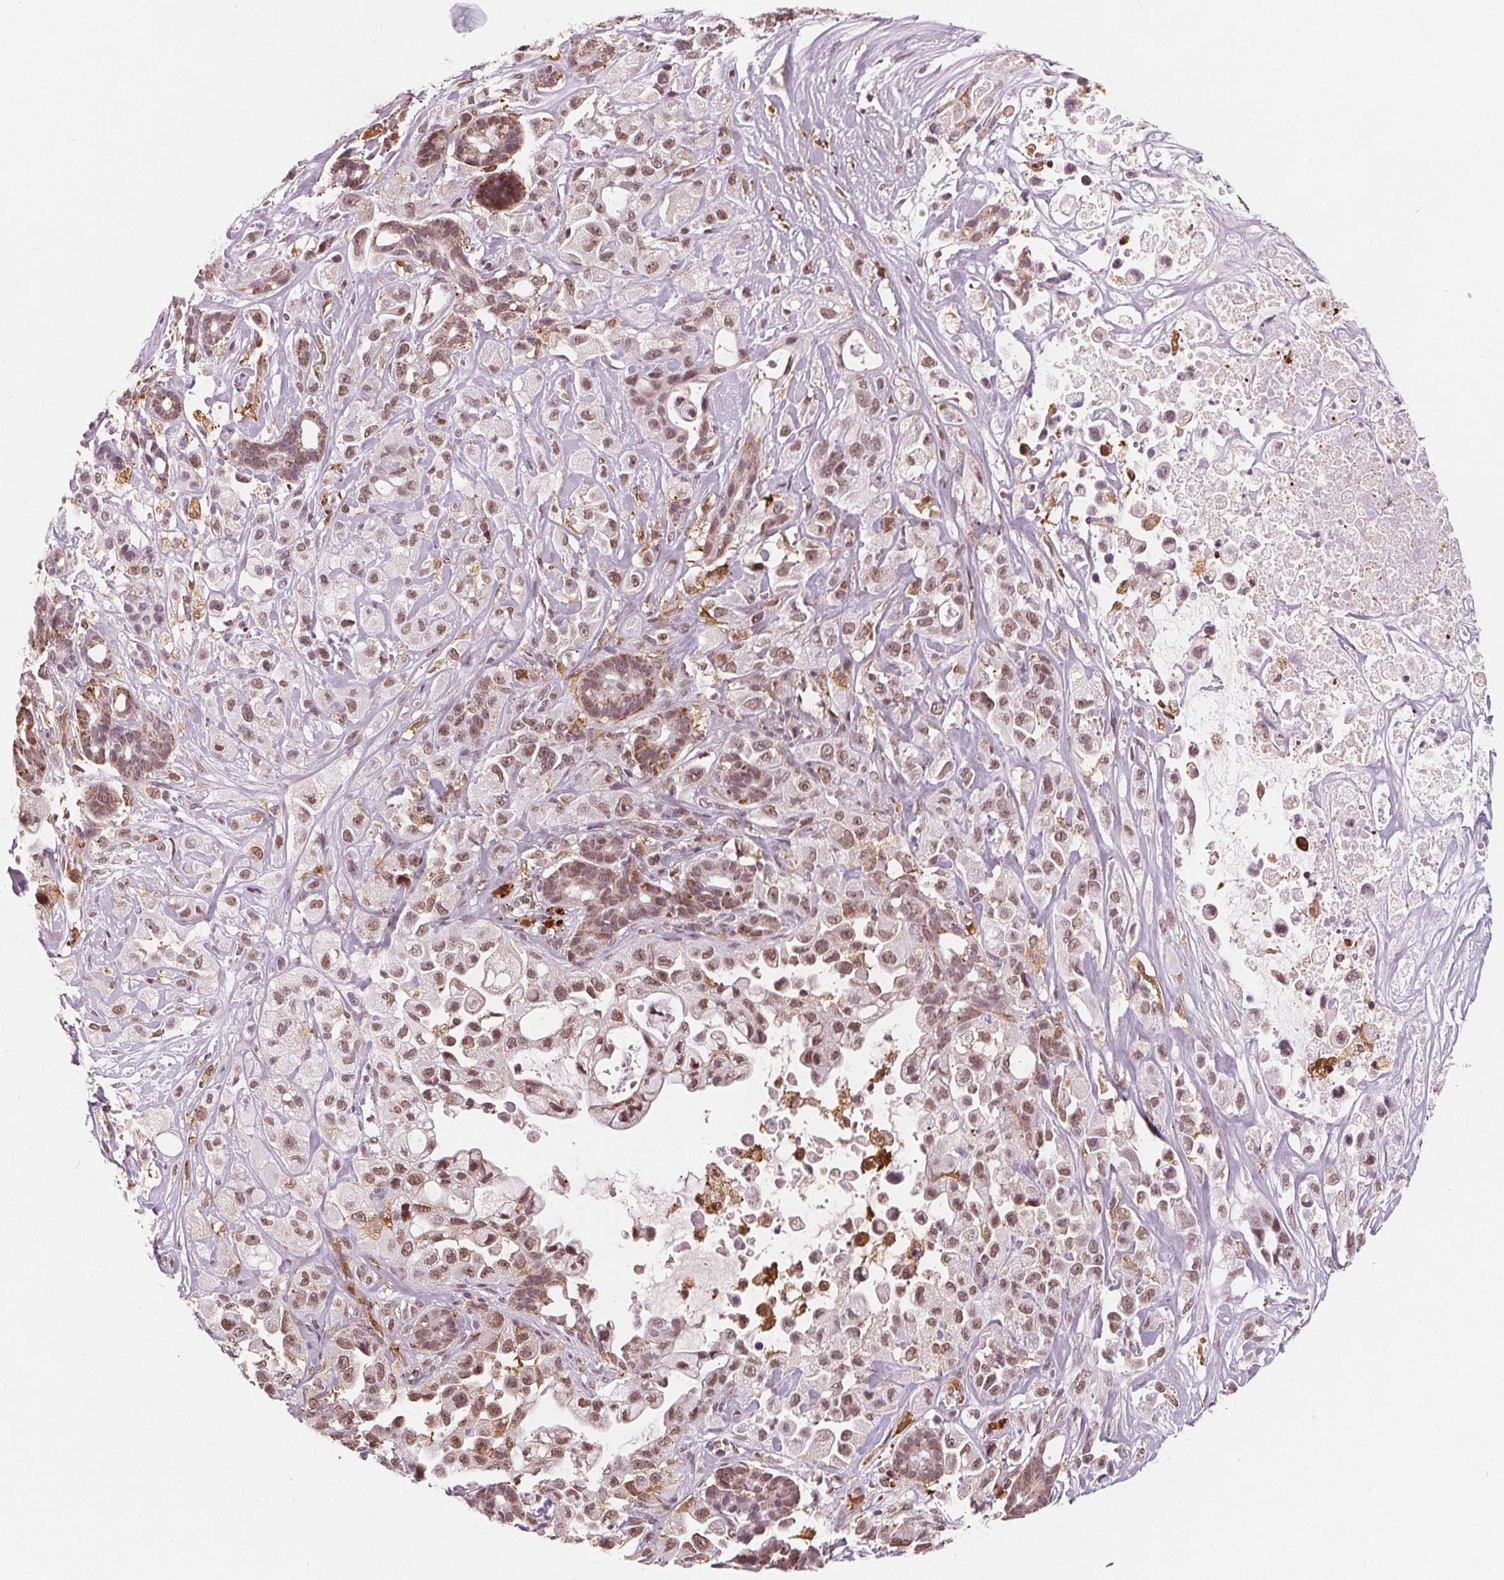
{"staining": {"intensity": "moderate", "quantity": ">75%", "location": "nuclear"}, "tissue": "pancreatic cancer", "cell_type": "Tumor cells", "image_type": "cancer", "snomed": [{"axis": "morphology", "description": "Adenocarcinoma, NOS"}, {"axis": "topography", "description": "Pancreas"}], "caption": "Adenocarcinoma (pancreatic) stained for a protein (brown) reveals moderate nuclear positive expression in approximately >75% of tumor cells.", "gene": "DPM2", "patient": {"sex": "male", "age": 44}}